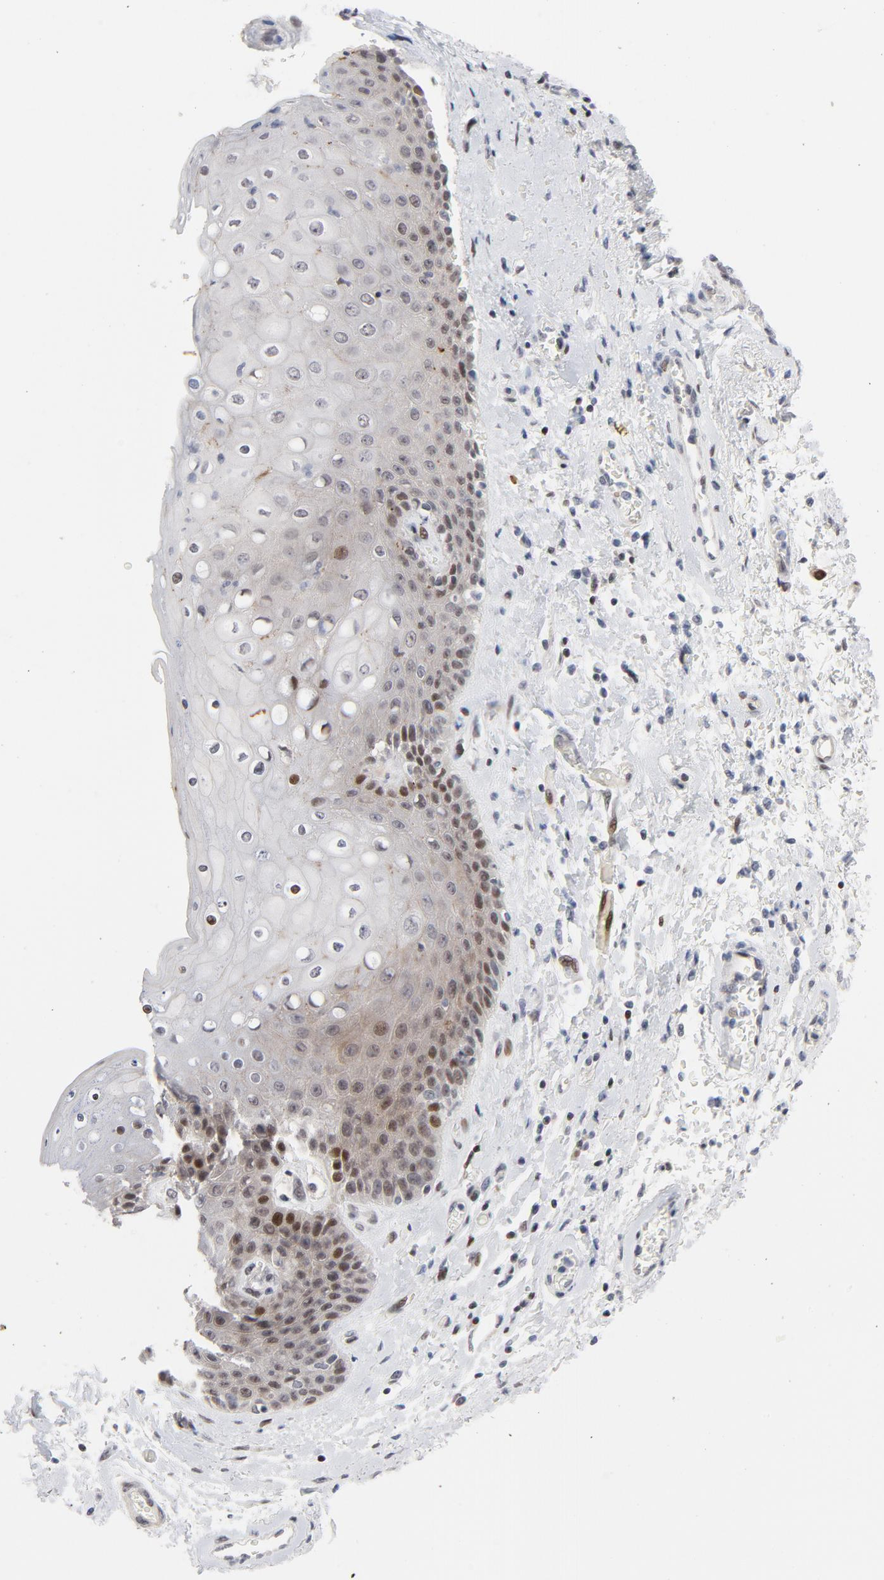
{"staining": {"intensity": "moderate", "quantity": "<25%", "location": "nuclear"}, "tissue": "skin", "cell_type": "Epidermal cells", "image_type": "normal", "snomed": [{"axis": "morphology", "description": "Normal tissue, NOS"}, {"axis": "topography", "description": "Anal"}], "caption": "Unremarkable skin reveals moderate nuclear expression in approximately <25% of epidermal cells (DAB IHC, brown staining for protein, blue staining for nuclei)..", "gene": "NFIC", "patient": {"sex": "female", "age": 46}}